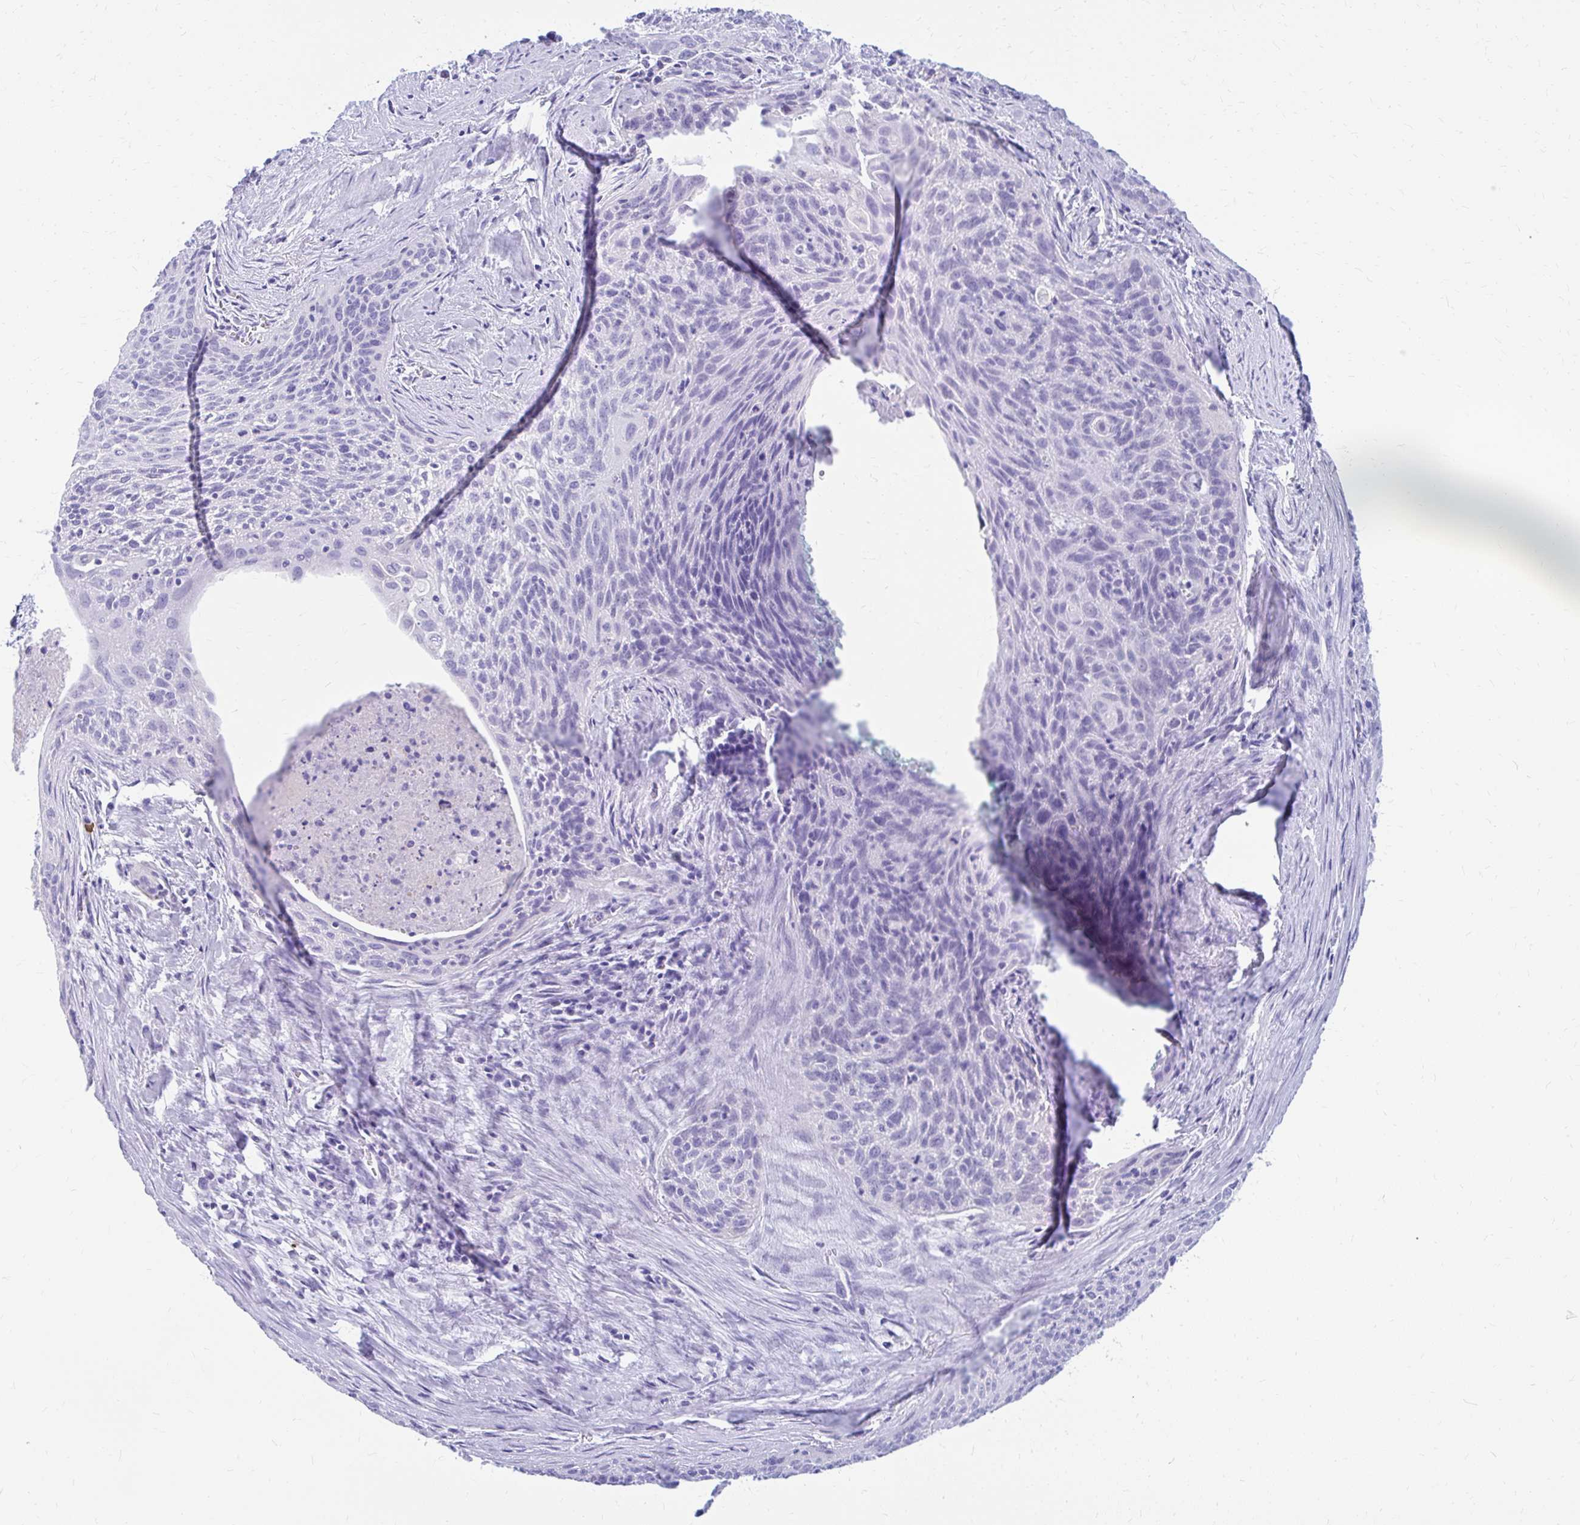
{"staining": {"intensity": "negative", "quantity": "none", "location": "none"}, "tissue": "cervical cancer", "cell_type": "Tumor cells", "image_type": "cancer", "snomed": [{"axis": "morphology", "description": "Squamous cell carcinoma, NOS"}, {"axis": "topography", "description": "Cervix"}], "caption": "Cervical squamous cell carcinoma stained for a protein using immunohistochemistry shows no expression tumor cells.", "gene": "NSG2", "patient": {"sex": "female", "age": 55}}